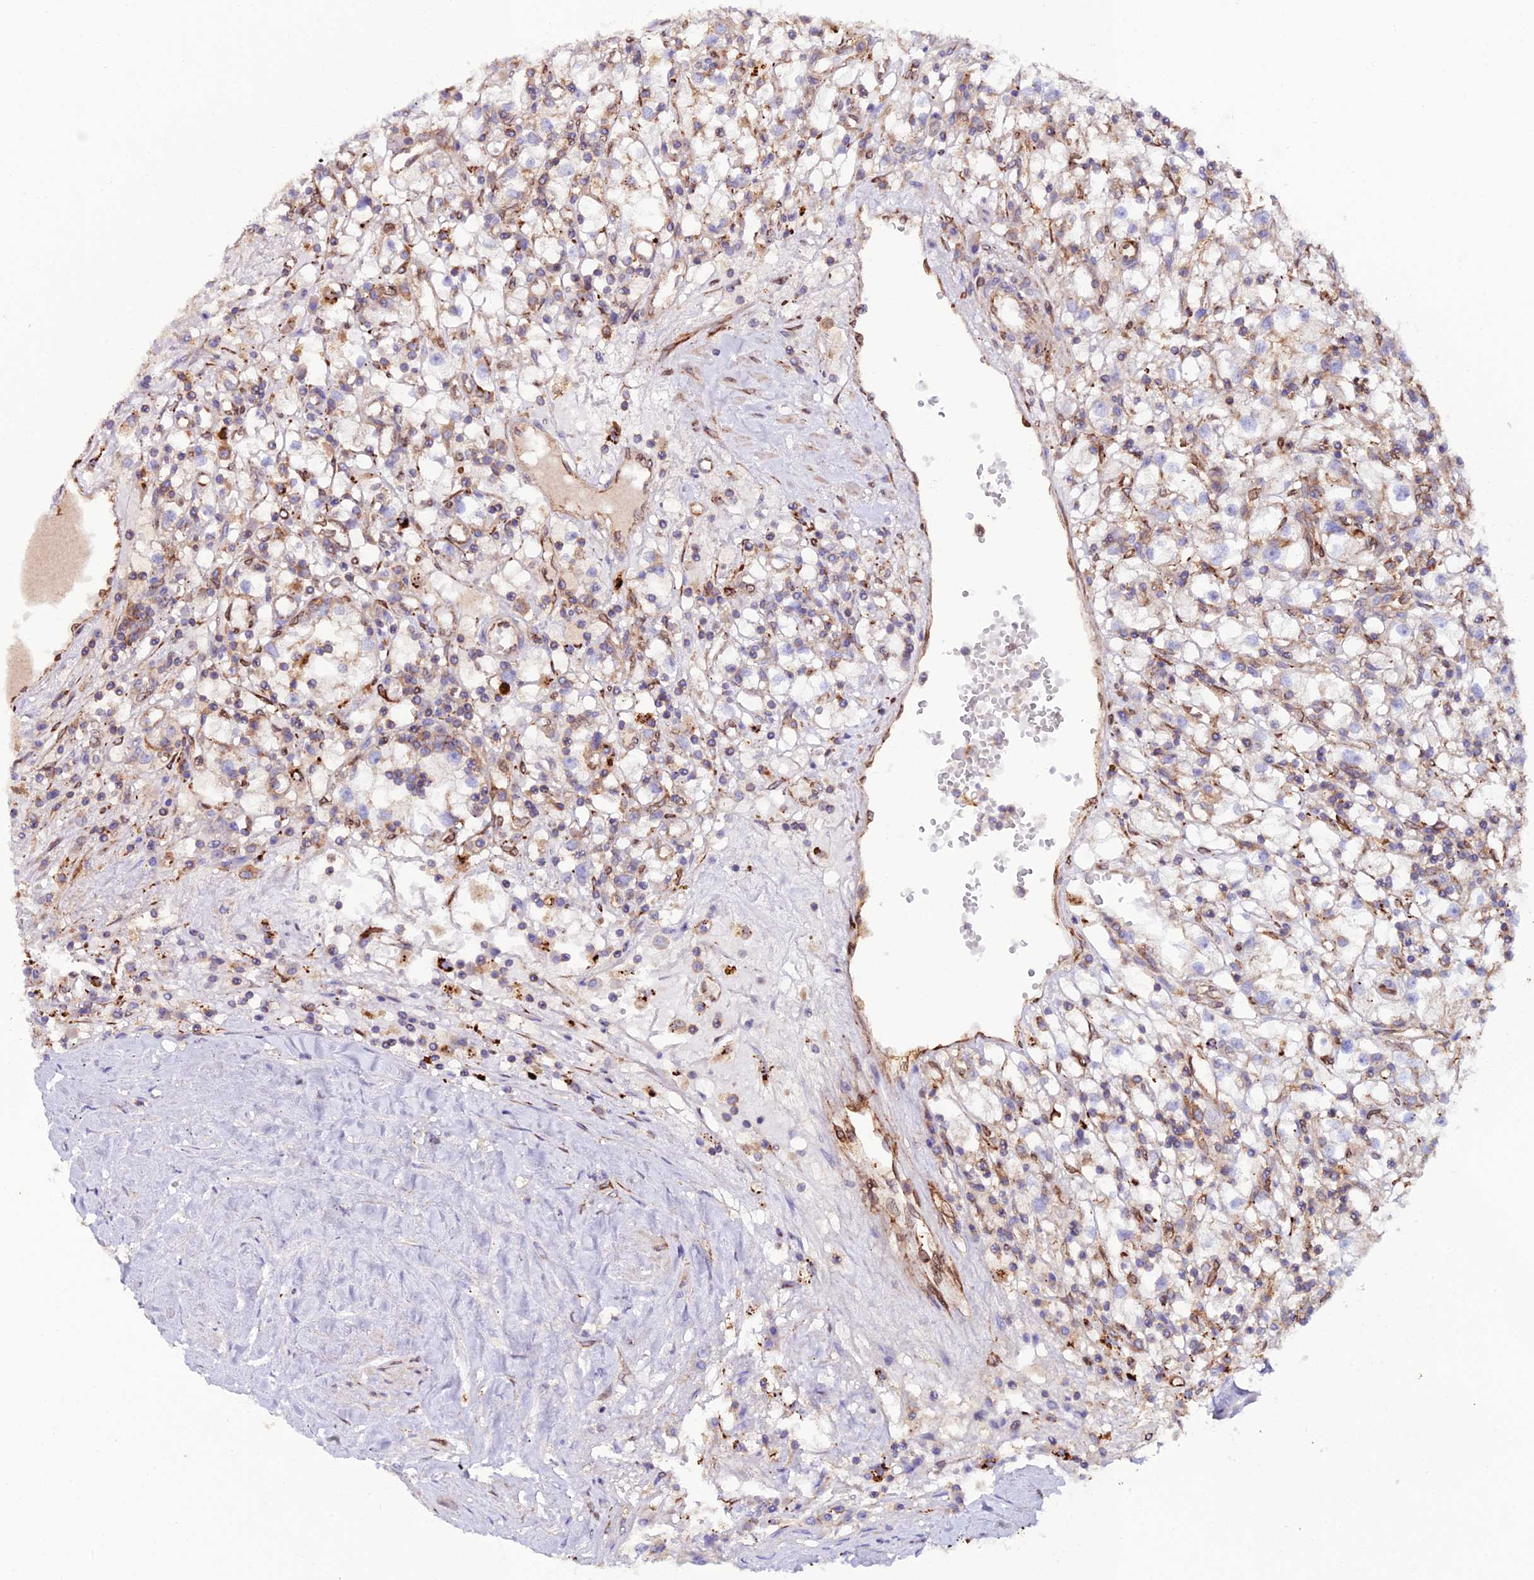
{"staining": {"intensity": "moderate", "quantity": "<25%", "location": "cytoplasmic/membranous"}, "tissue": "renal cancer", "cell_type": "Tumor cells", "image_type": "cancer", "snomed": [{"axis": "morphology", "description": "Adenocarcinoma, NOS"}, {"axis": "topography", "description": "Kidney"}], "caption": "Human renal cancer (adenocarcinoma) stained with a protein marker displays moderate staining in tumor cells.", "gene": "TRPV2", "patient": {"sex": "male", "age": 56}}